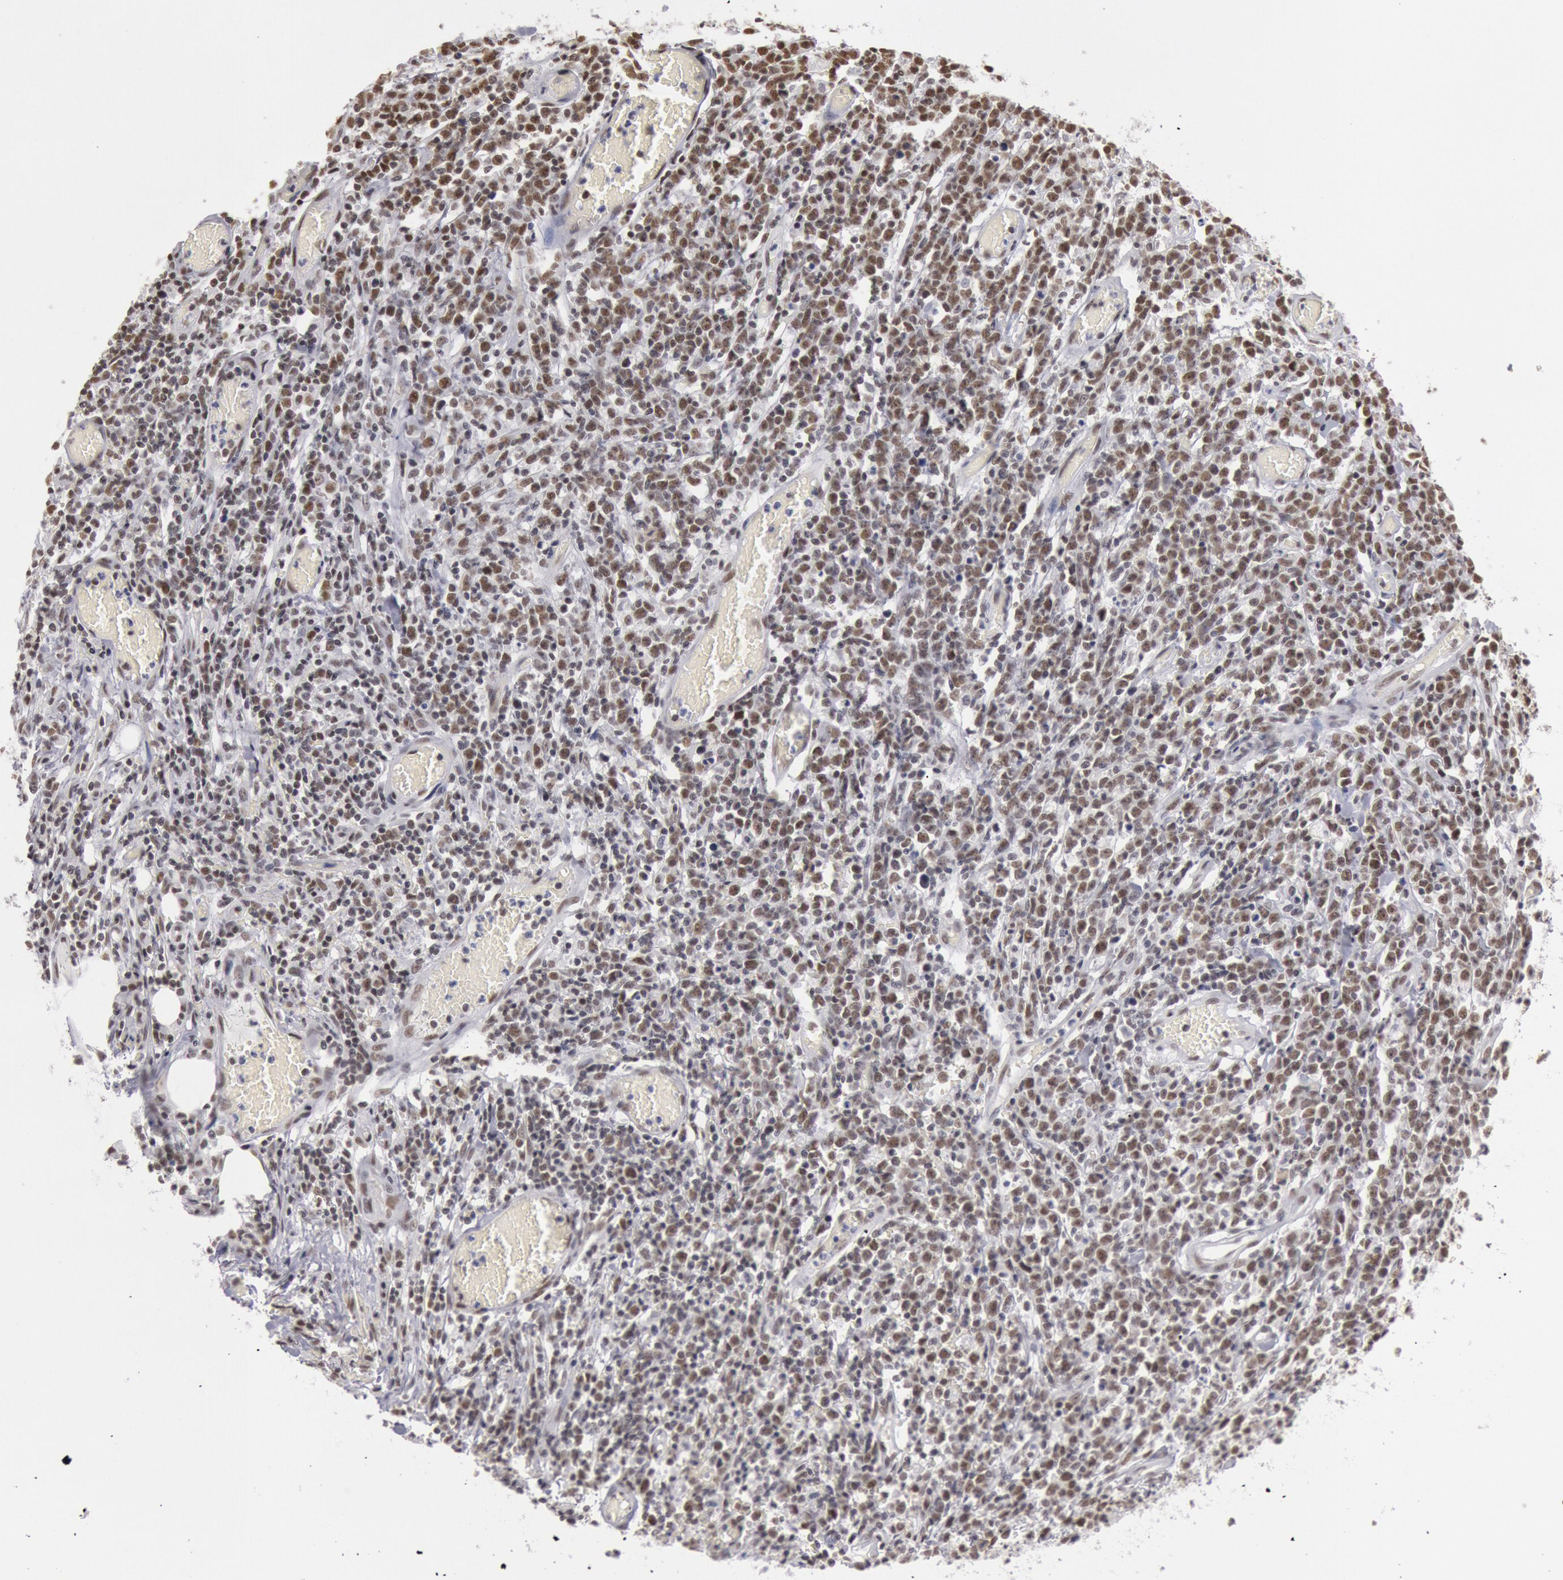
{"staining": {"intensity": "strong", "quantity": ">75%", "location": "nuclear"}, "tissue": "lymphoma", "cell_type": "Tumor cells", "image_type": "cancer", "snomed": [{"axis": "morphology", "description": "Malignant lymphoma, non-Hodgkin's type, High grade"}, {"axis": "topography", "description": "Colon"}], "caption": "Brown immunohistochemical staining in human high-grade malignant lymphoma, non-Hodgkin's type exhibits strong nuclear expression in about >75% of tumor cells.", "gene": "ESS2", "patient": {"sex": "male", "age": 82}}